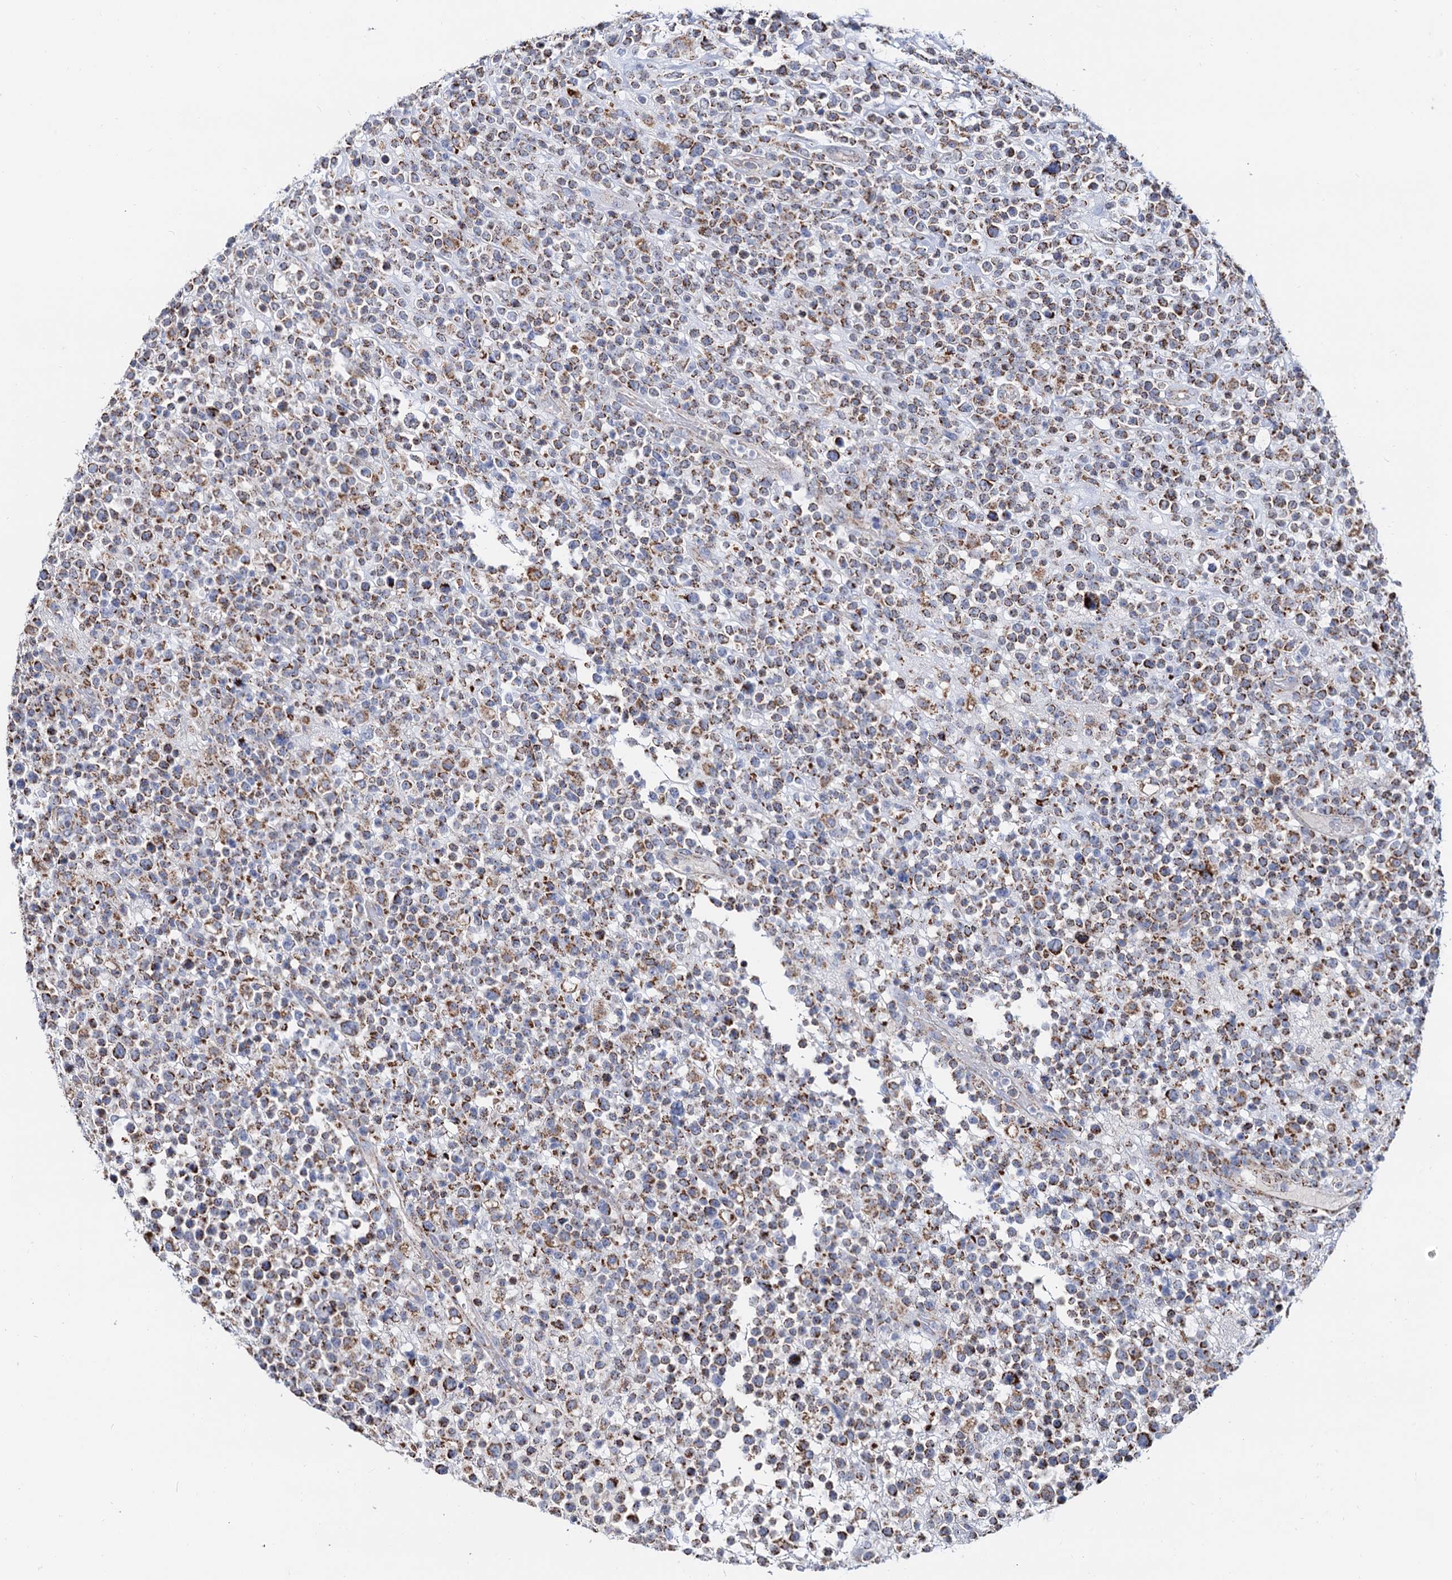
{"staining": {"intensity": "moderate", "quantity": ">75%", "location": "cytoplasmic/membranous"}, "tissue": "lymphoma", "cell_type": "Tumor cells", "image_type": "cancer", "snomed": [{"axis": "morphology", "description": "Malignant lymphoma, non-Hodgkin's type, High grade"}, {"axis": "topography", "description": "Colon"}], "caption": "Malignant lymphoma, non-Hodgkin's type (high-grade) tissue demonstrates moderate cytoplasmic/membranous expression in approximately >75% of tumor cells", "gene": "C2CD3", "patient": {"sex": "female", "age": 53}}